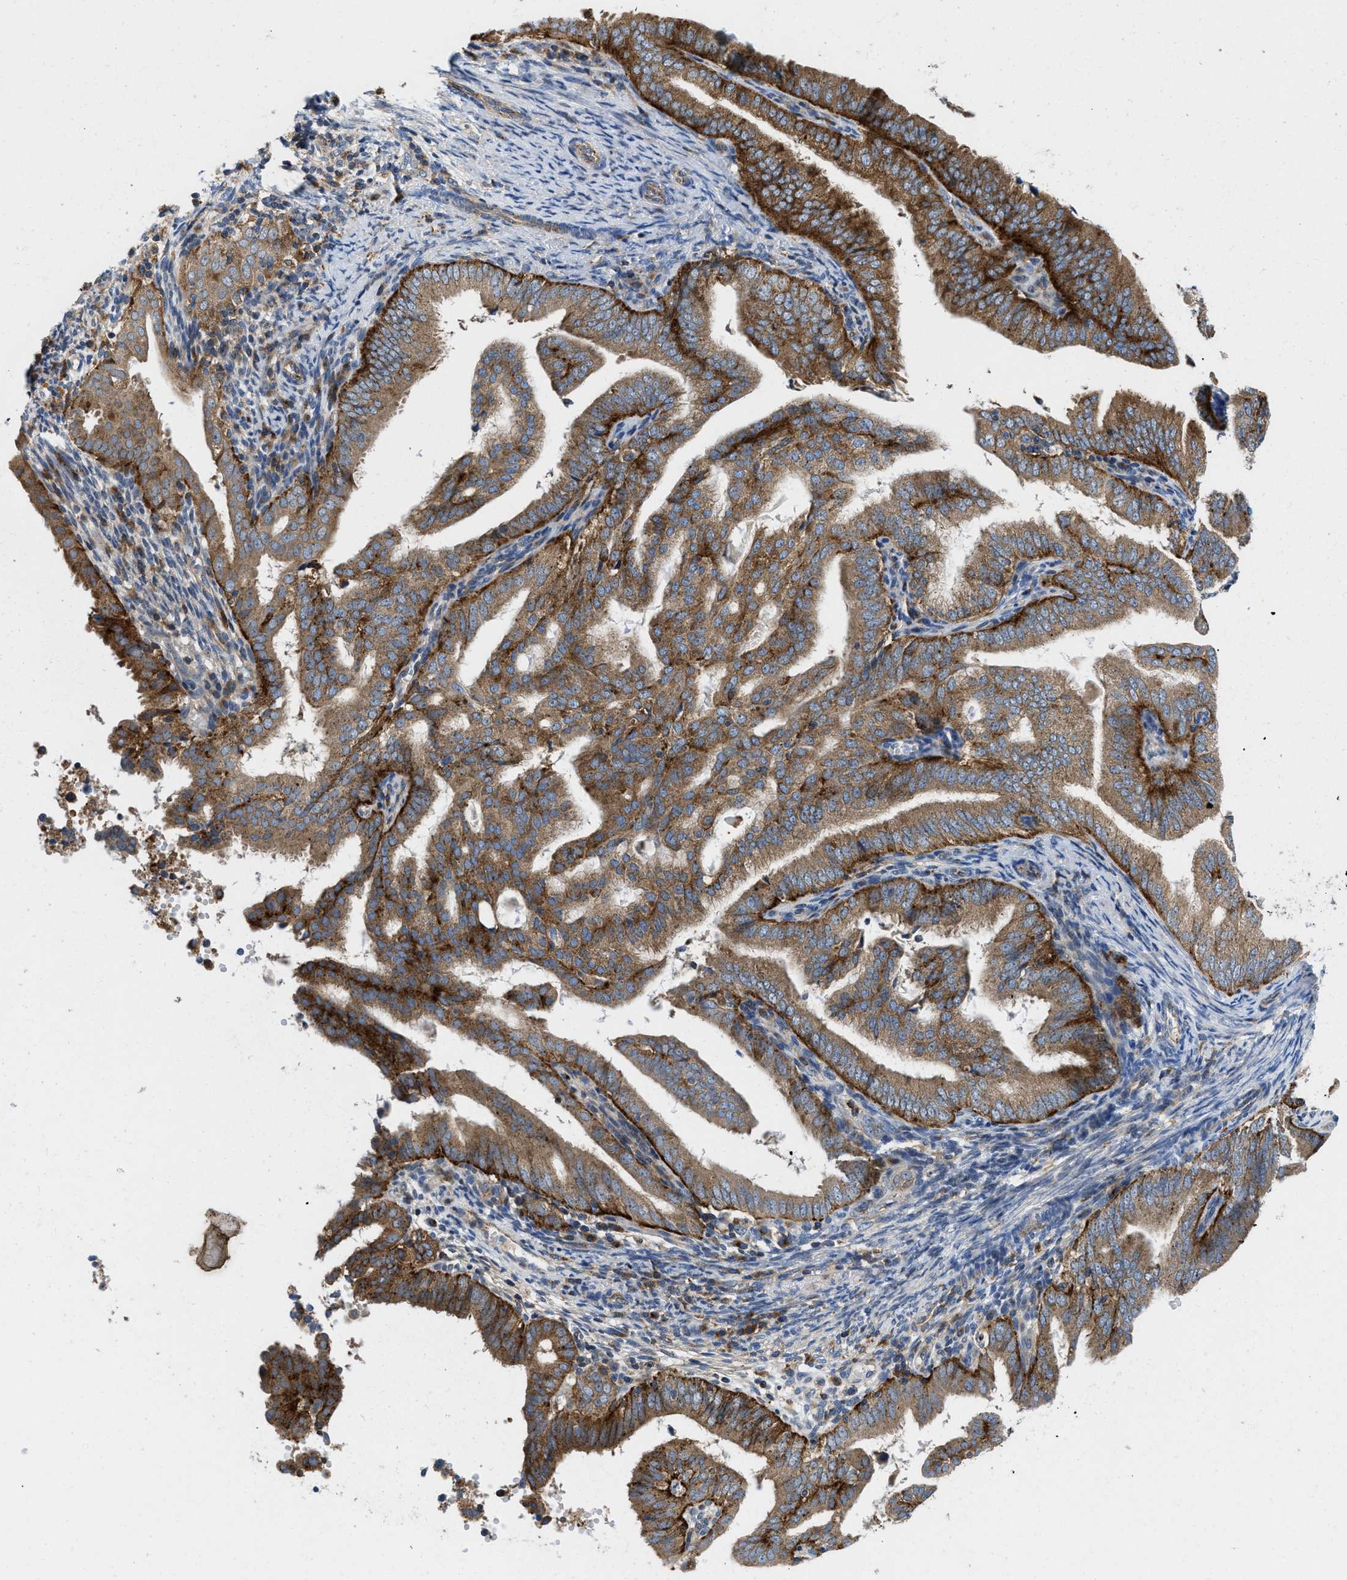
{"staining": {"intensity": "strong", "quantity": ">75%", "location": "cytoplasmic/membranous"}, "tissue": "endometrial cancer", "cell_type": "Tumor cells", "image_type": "cancer", "snomed": [{"axis": "morphology", "description": "Adenocarcinoma, NOS"}, {"axis": "topography", "description": "Endometrium"}], "caption": "Endometrial adenocarcinoma stained for a protein (brown) demonstrates strong cytoplasmic/membranous positive positivity in about >75% of tumor cells.", "gene": "ENPP4", "patient": {"sex": "female", "age": 58}}